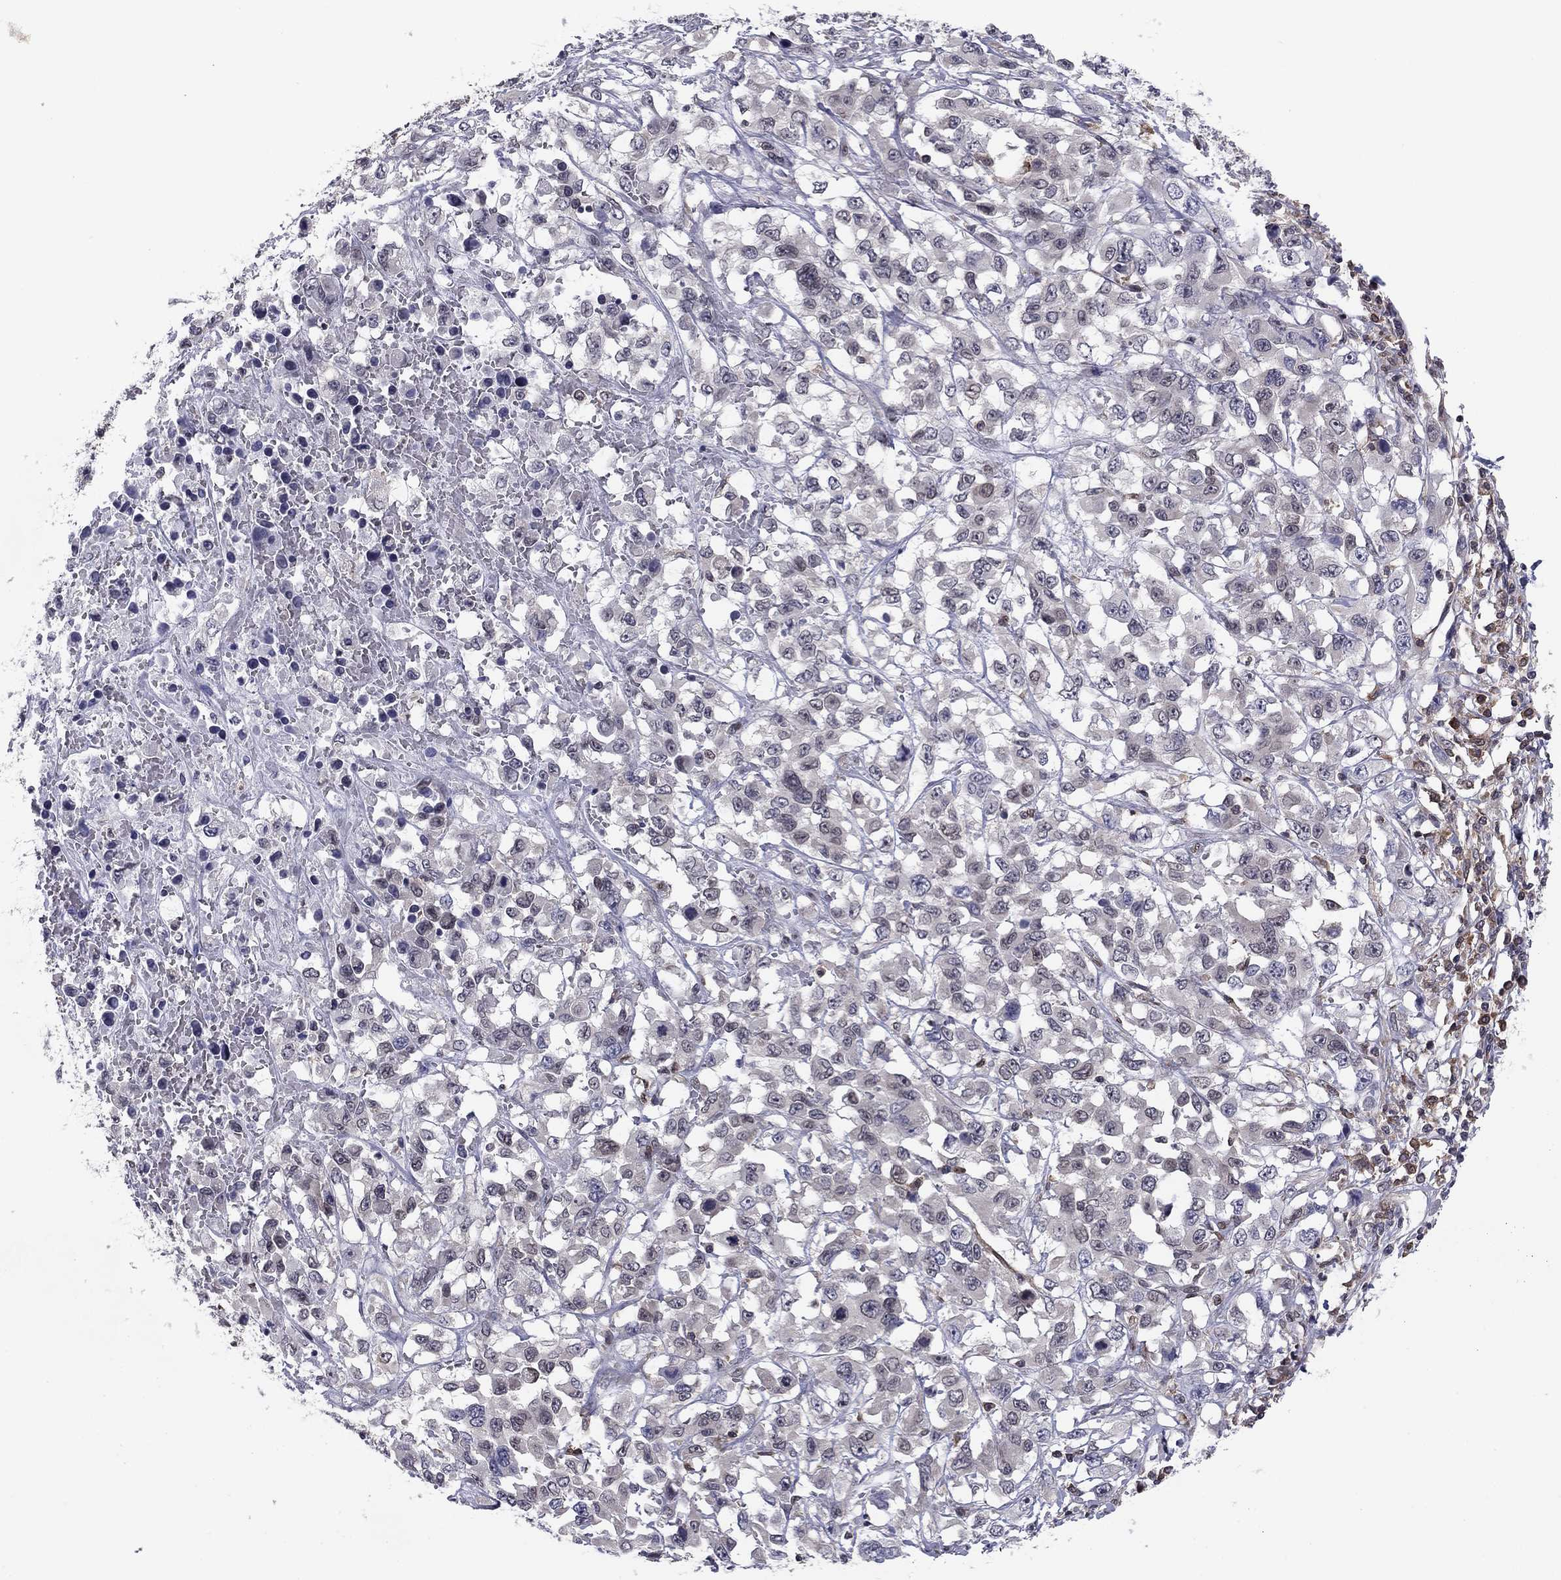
{"staining": {"intensity": "negative", "quantity": "none", "location": "none"}, "tissue": "liver cancer", "cell_type": "Tumor cells", "image_type": "cancer", "snomed": [{"axis": "morphology", "description": "Adenocarcinoma, NOS"}, {"axis": "morphology", "description": "Cholangiocarcinoma"}, {"axis": "topography", "description": "Liver"}], "caption": "Human liver cancer stained for a protein using immunohistochemistry shows no positivity in tumor cells.", "gene": "PLCB2", "patient": {"sex": "male", "age": 64}}